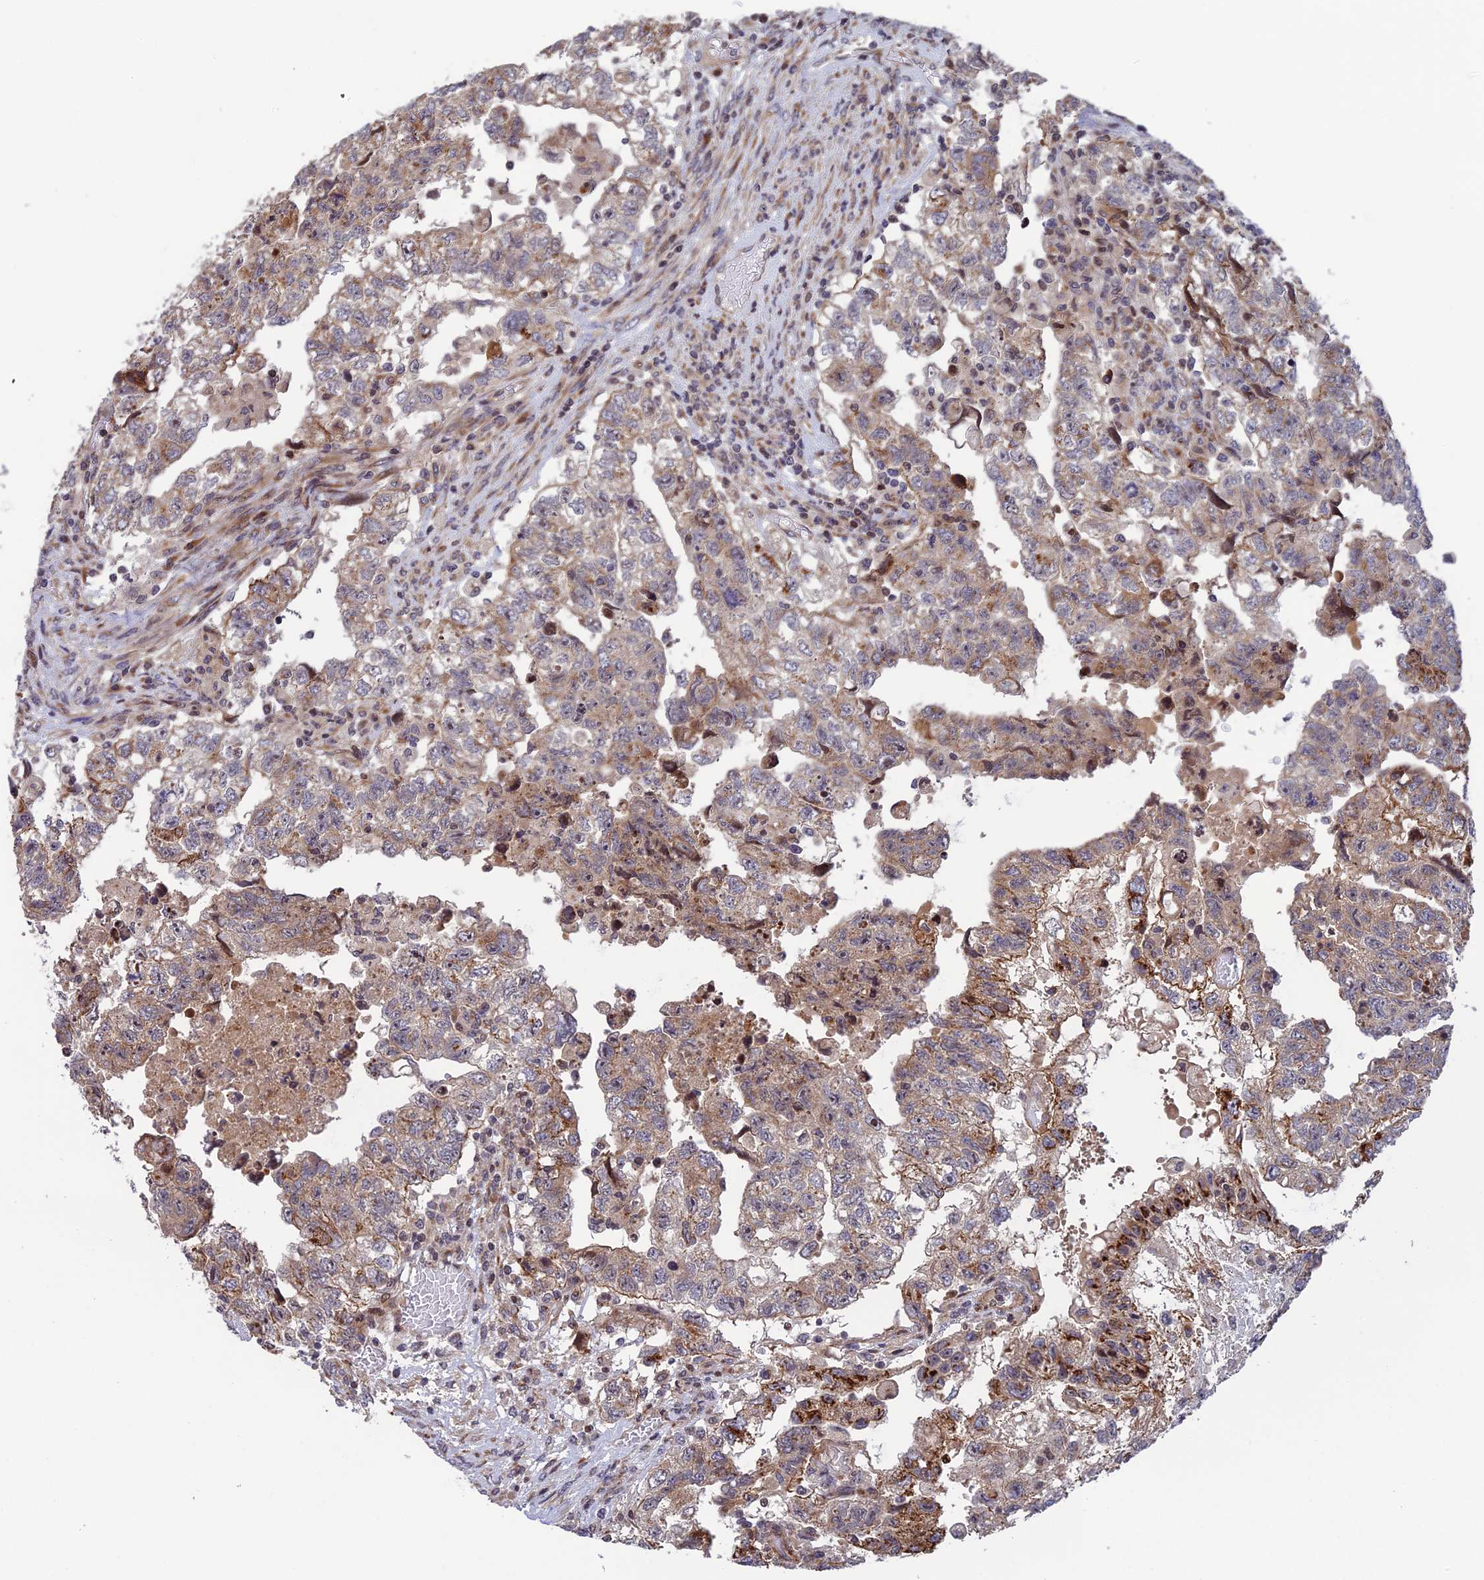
{"staining": {"intensity": "weak", "quantity": "25%-75%", "location": "cytoplasmic/membranous"}, "tissue": "testis cancer", "cell_type": "Tumor cells", "image_type": "cancer", "snomed": [{"axis": "morphology", "description": "Carcinoma, Embryonal, NOS"}, {"axis": "topography", "description": "Testis"}], "caption": "A photomicrograph of embryonal carcinoma (testis) stained for a protein reveals weak cytoplasmic/membranous brown staining in tumor cells. The staining was performed using DAB (3,3'-diaminobenzidine), with brown indicating positive protein expression. Nuclei are stained blue with hematoxylin.", "gene": "SMIM7", "patient": {"sex": "male", "age": 36}}